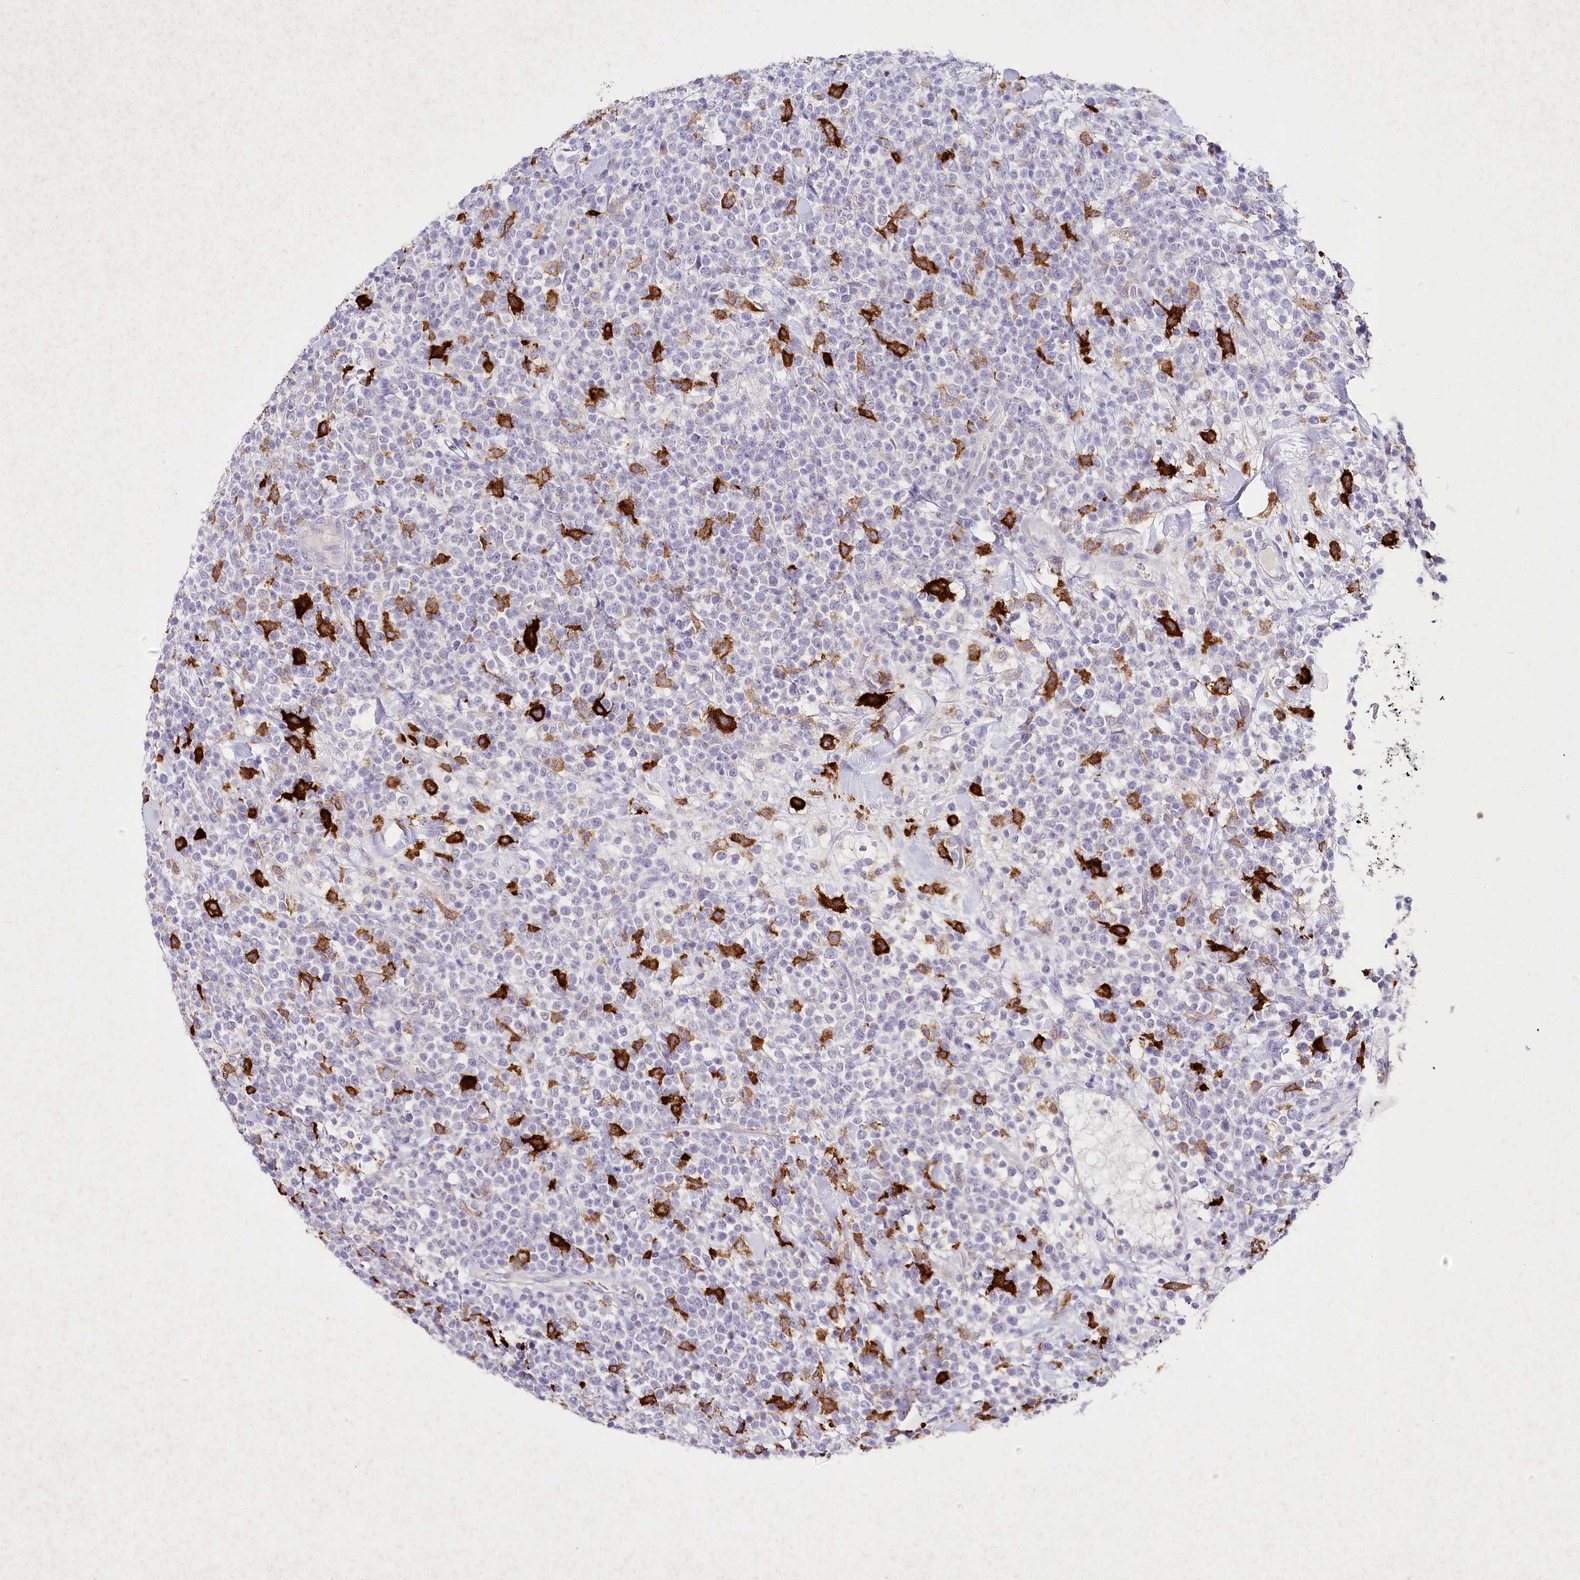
{"staining": {"intensity": "negative", "quantity": "none", "location": "none"}, "tissue": "lymphoma", "cell_type": "Tumor cells", "image_type": "cancer", "snomed": [{"axis": "morphology", "description": "Malignant lymphoma, non-Hodgkin's type, High grade"}, {"axis": "topography", "description": "Colon"}], "caption": "High magnification brightfield microscopy of lymphoma stained with DAB (brown) and counterstained with hematoxylin (blue): tumor cells show no significant positivity. Brightfield microscopy of immunohistochemistry (IHC) stained with DAB (brown) and hematoxylin (blue), captured at high magnification.", "gene": "CLEC4M", "patient": {"sex": "female", "age": 53}}